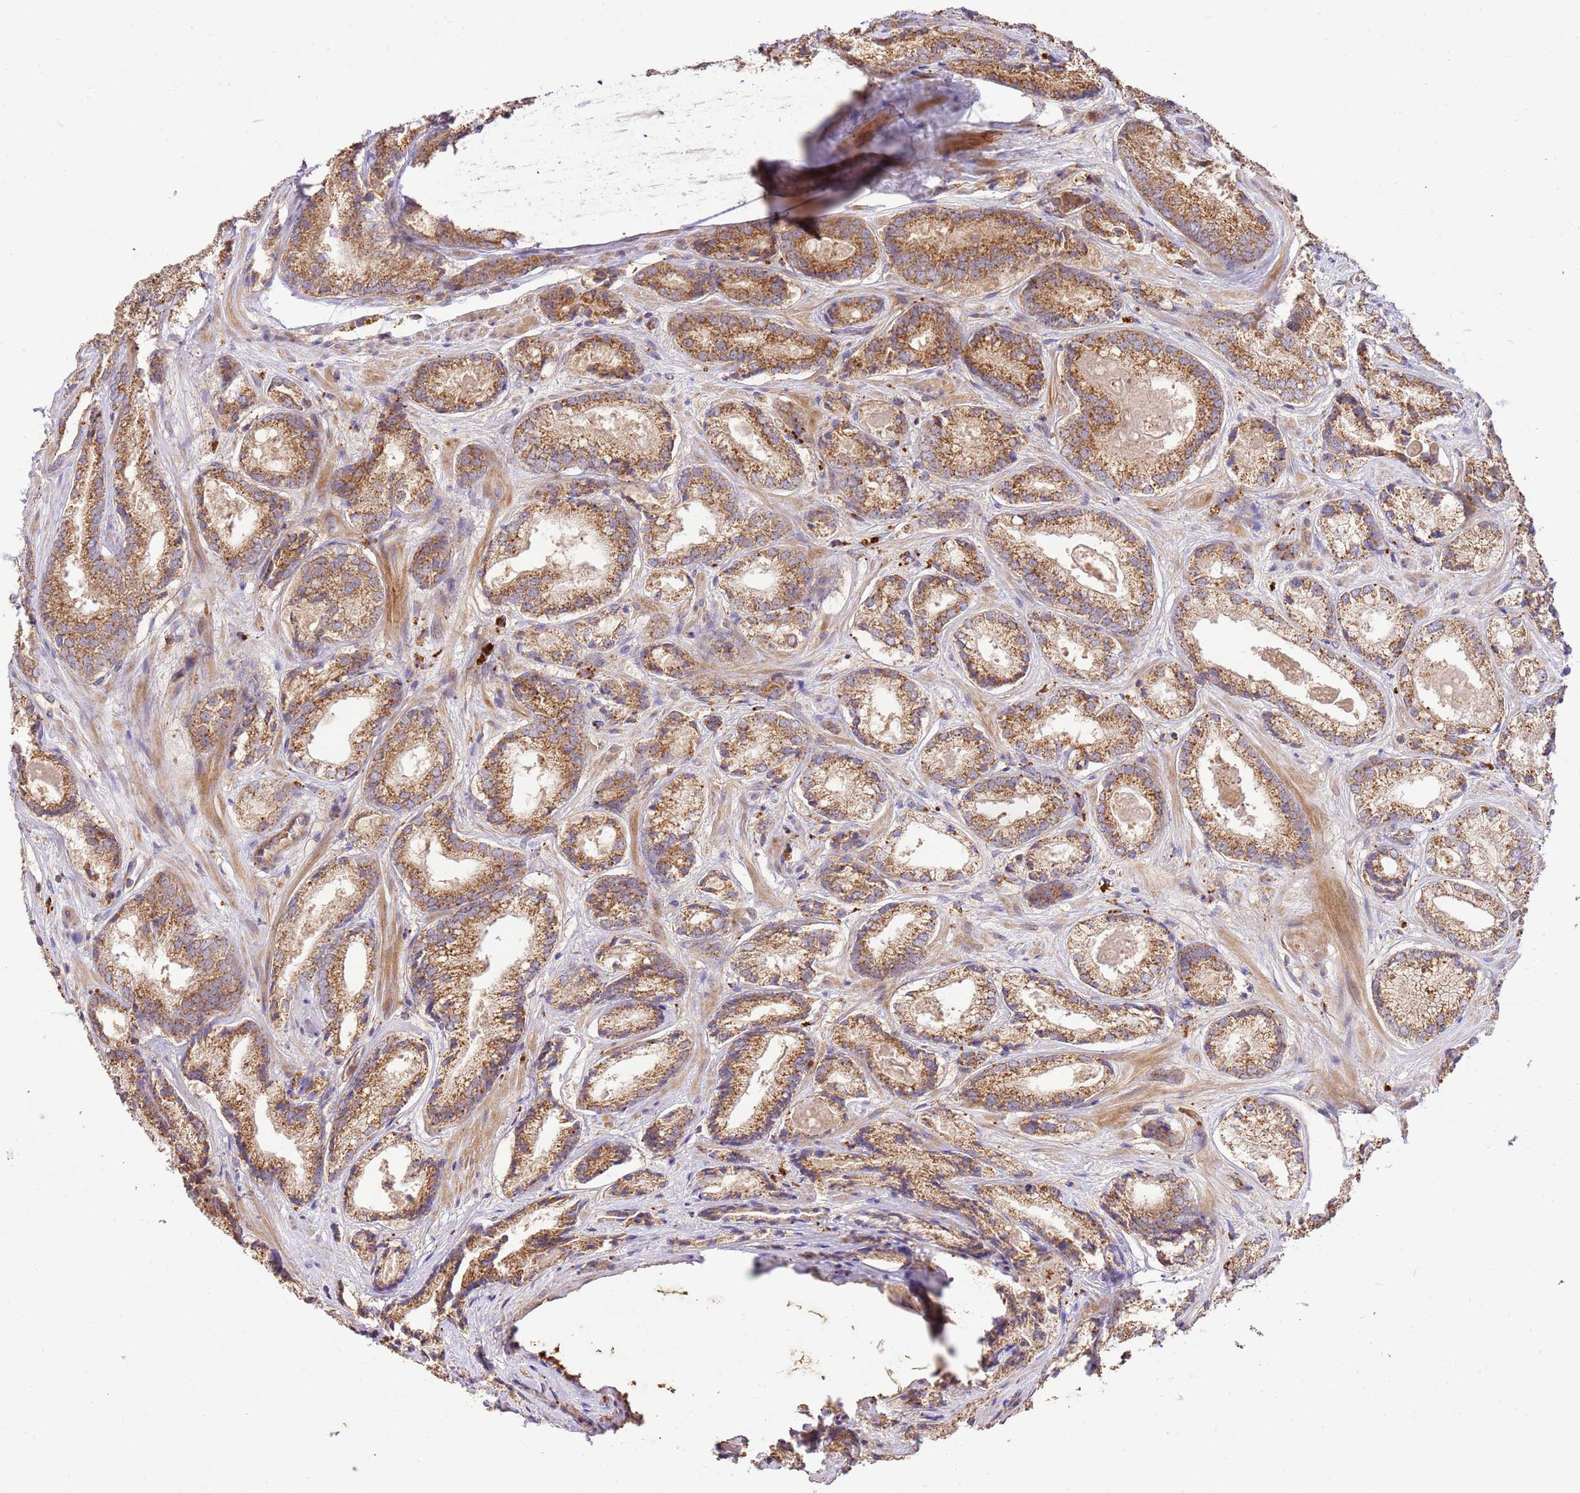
{"staining": {"intensity": "moderate", "quantity": ">75%", "location": "cytoplasmic/membranous"}, "tissue": "prostate cancer", "cell_type": "Tumor cells", "image_type": "cancer", "snomed": [{"axis": "morphology", "description": "Adenocarcinoma, Low grade"}, {"axis": "topography", "description": "Prostate"}], "caption": "The image exhibits staining of adenocarcinoma (low-grade) (prostate), revealing moderate cytoplasmic/membranous protein staining (brown color) within tumor cells. Using DAB (3,3'-diaminobenzidine) (brown) and hematoxylin (blue) stains, captured at high magnification using brightfield microscopy.", "gene": "LRRC28", "patient": {"sex": "male", "age": 68}}